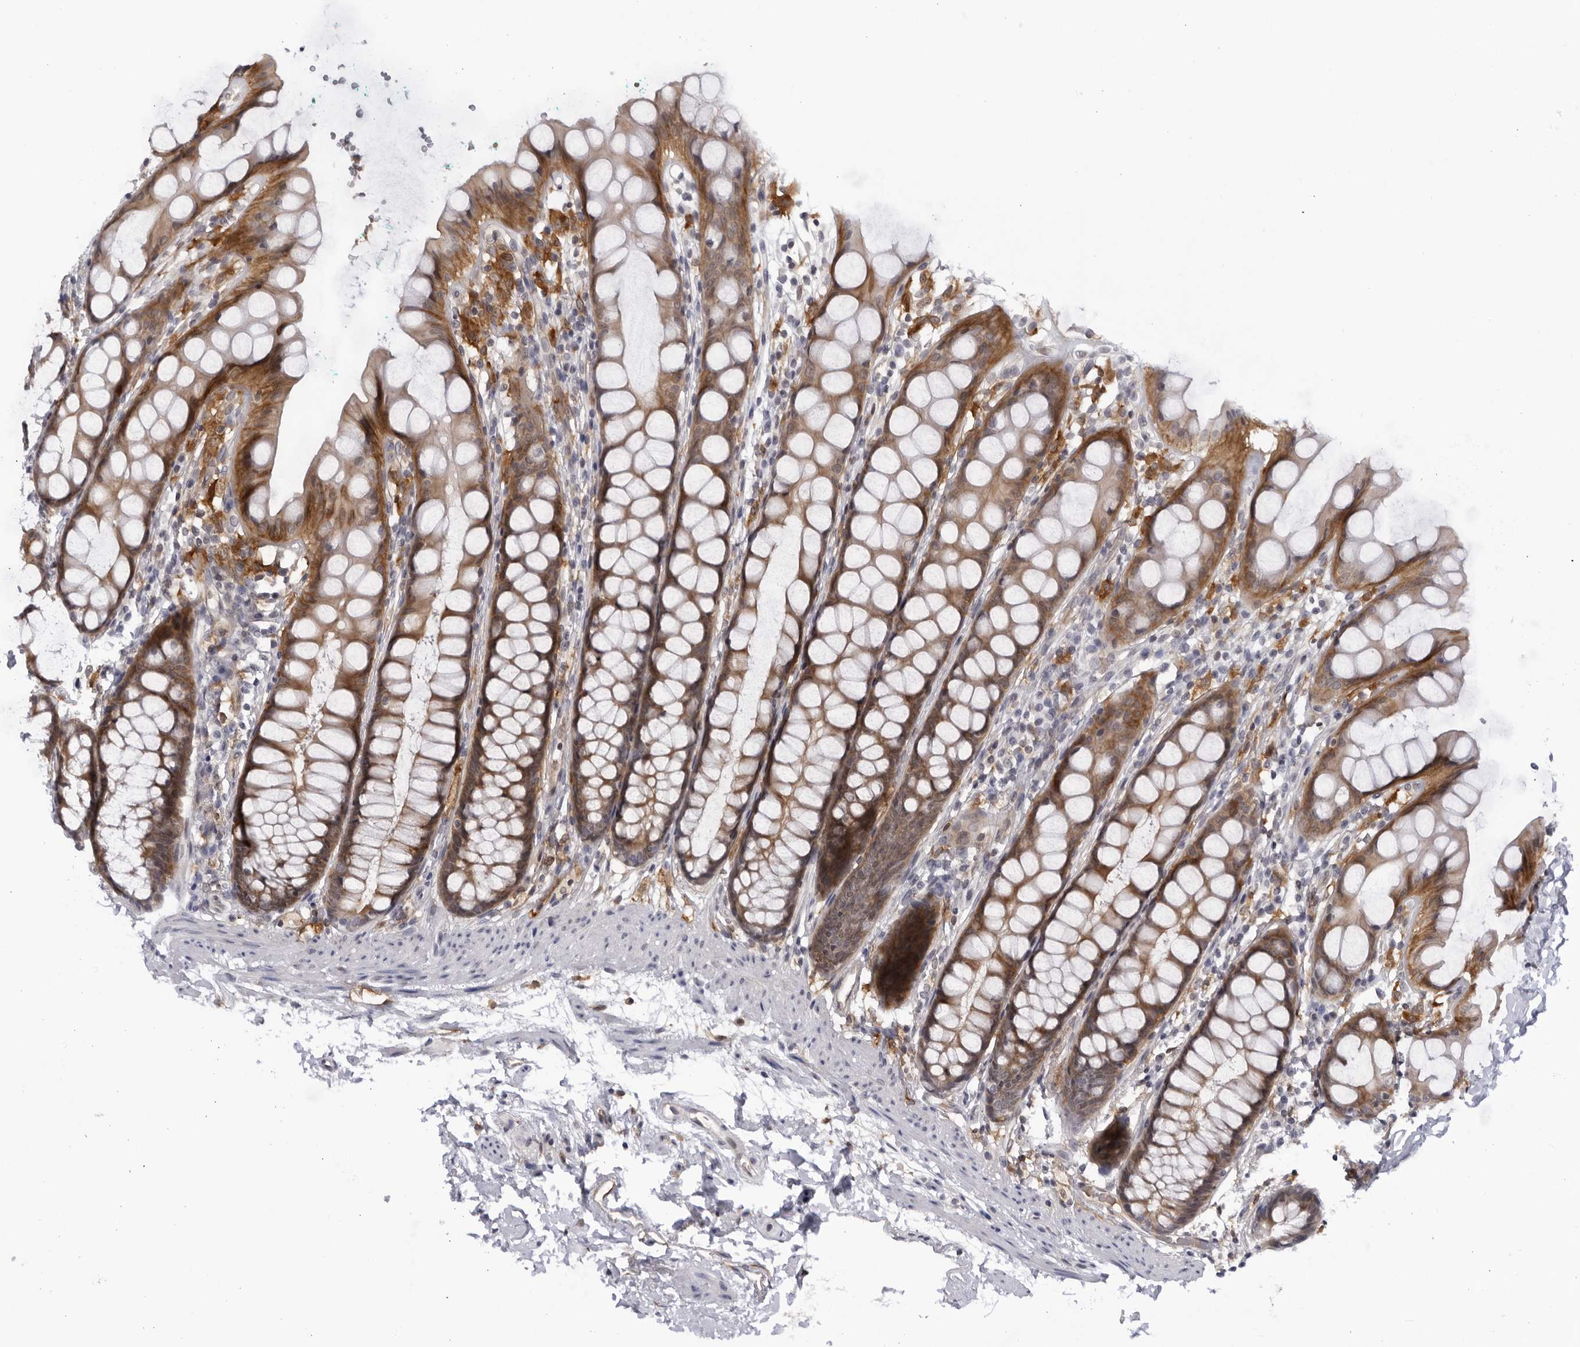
{"staining": {"intensity": "moderate", "quantity": ">75%", "location": "cytoplasmic/membranous"}, "tissue": "rectum", "cell_type": "Glandular cells", "image_type": "normal", "snomed": [{"axis": "morphology", "description": "Normal tissue, NOS"}, {"axis": "topography", "description": "Rectum"}], "caption": "Immunohistochemistry (DAB (3,3'-diaminobenzidine)) staining of unremarkable rectum reveals moderate cytoplasmic/membranous protein staining in about >75% of glandular cells.", "gene": "BMP2K", "patient": {"sex": "female", "age": 65}}